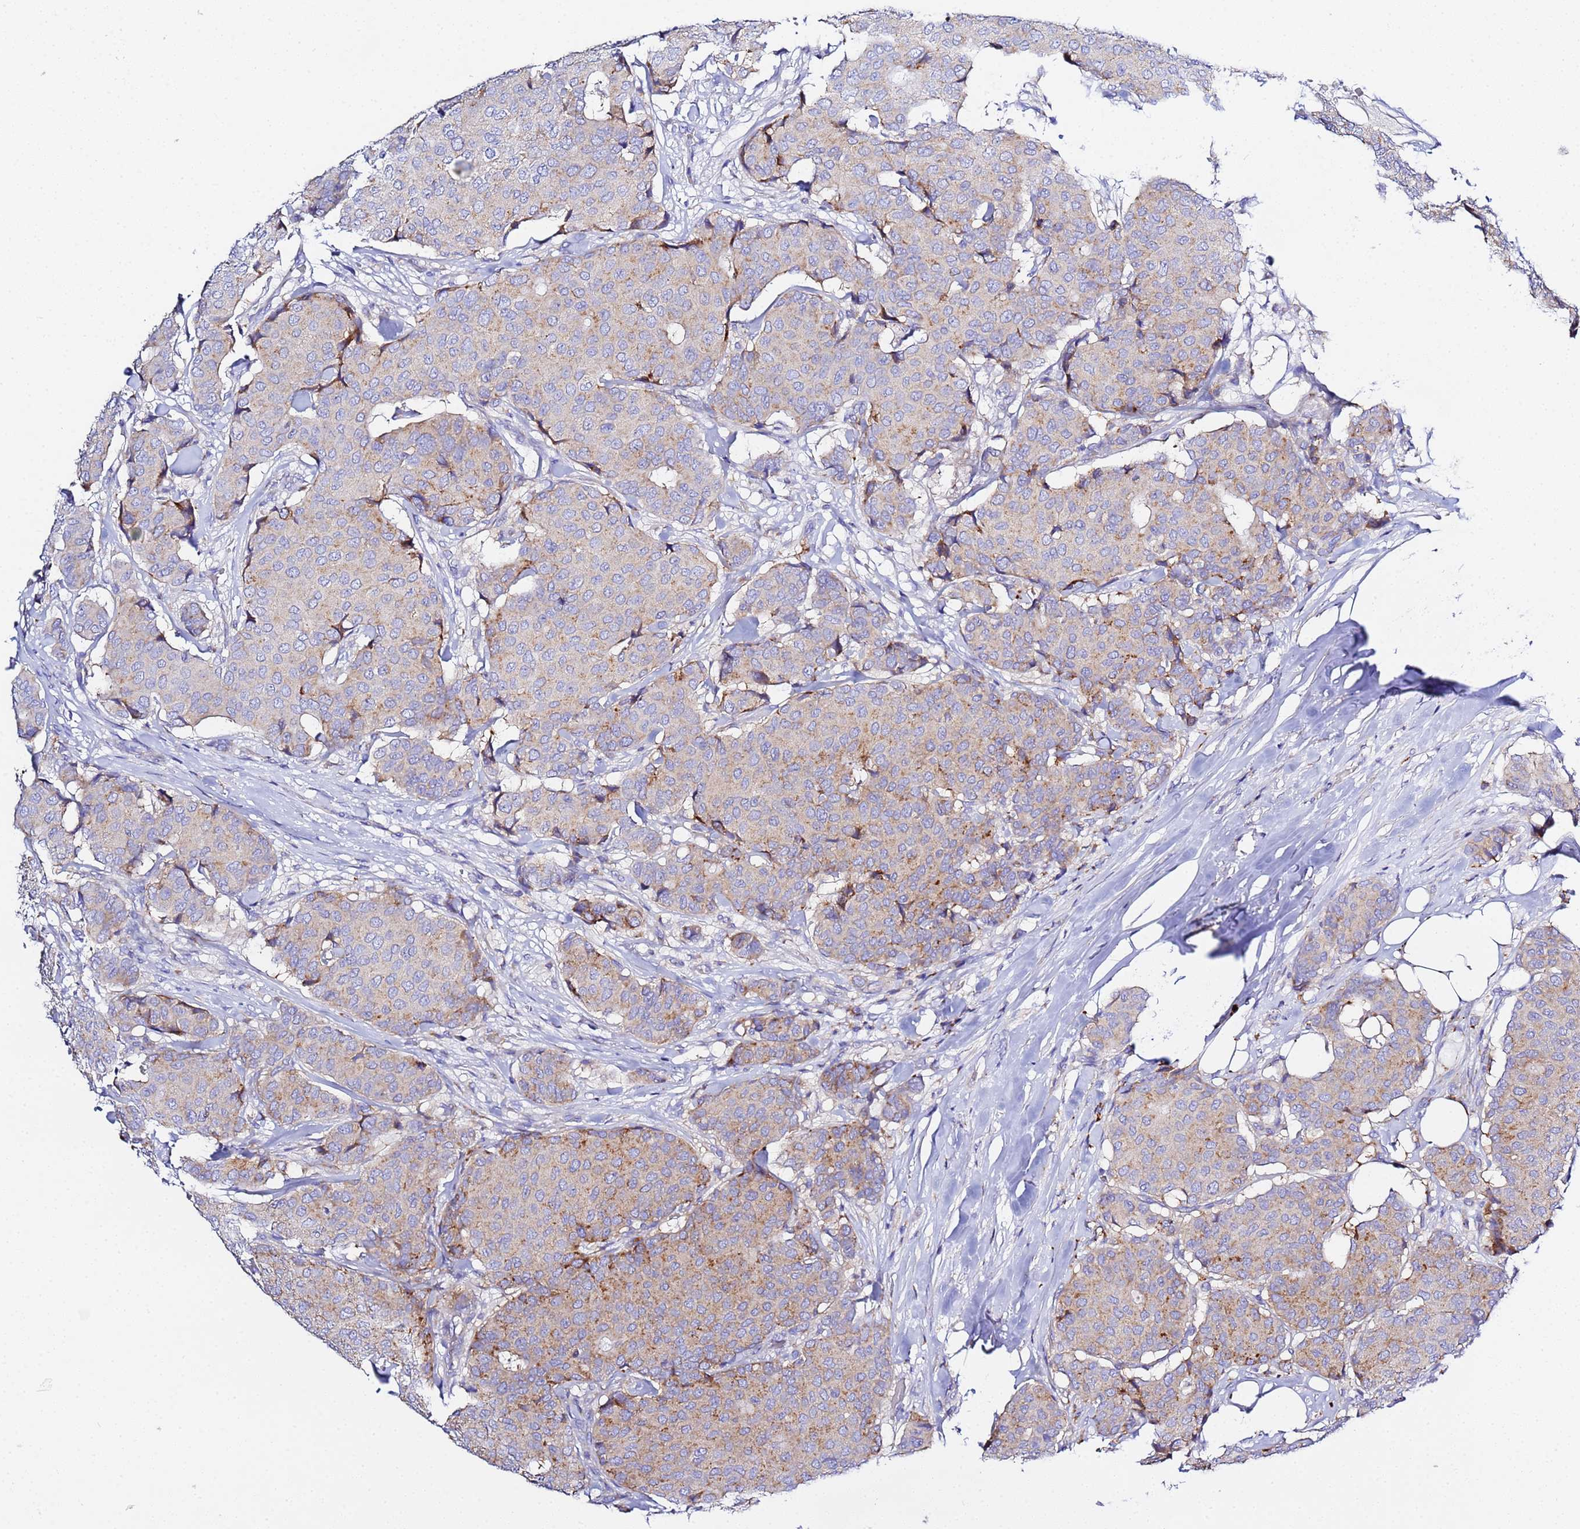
{"staining": {"intensity": "moderate", "quantity": "<25%", "location": "cytoplasmic/membranous"}, "tissue": "breast cancer", "cell_type": "Tumor cells", "image_type": "cancer", "snomed": [{"axis": "morphology", "description": "Duct carcinoma"}, {"axis": "topography", "description": "Breast"}], "caption": "An image of human breast cancer stained for a protein shows moderate cytoplasmic/membranous brown staining in tumor cells.", "gene": "VTI1B", "patient": {"sex": "female", "age": 75}}